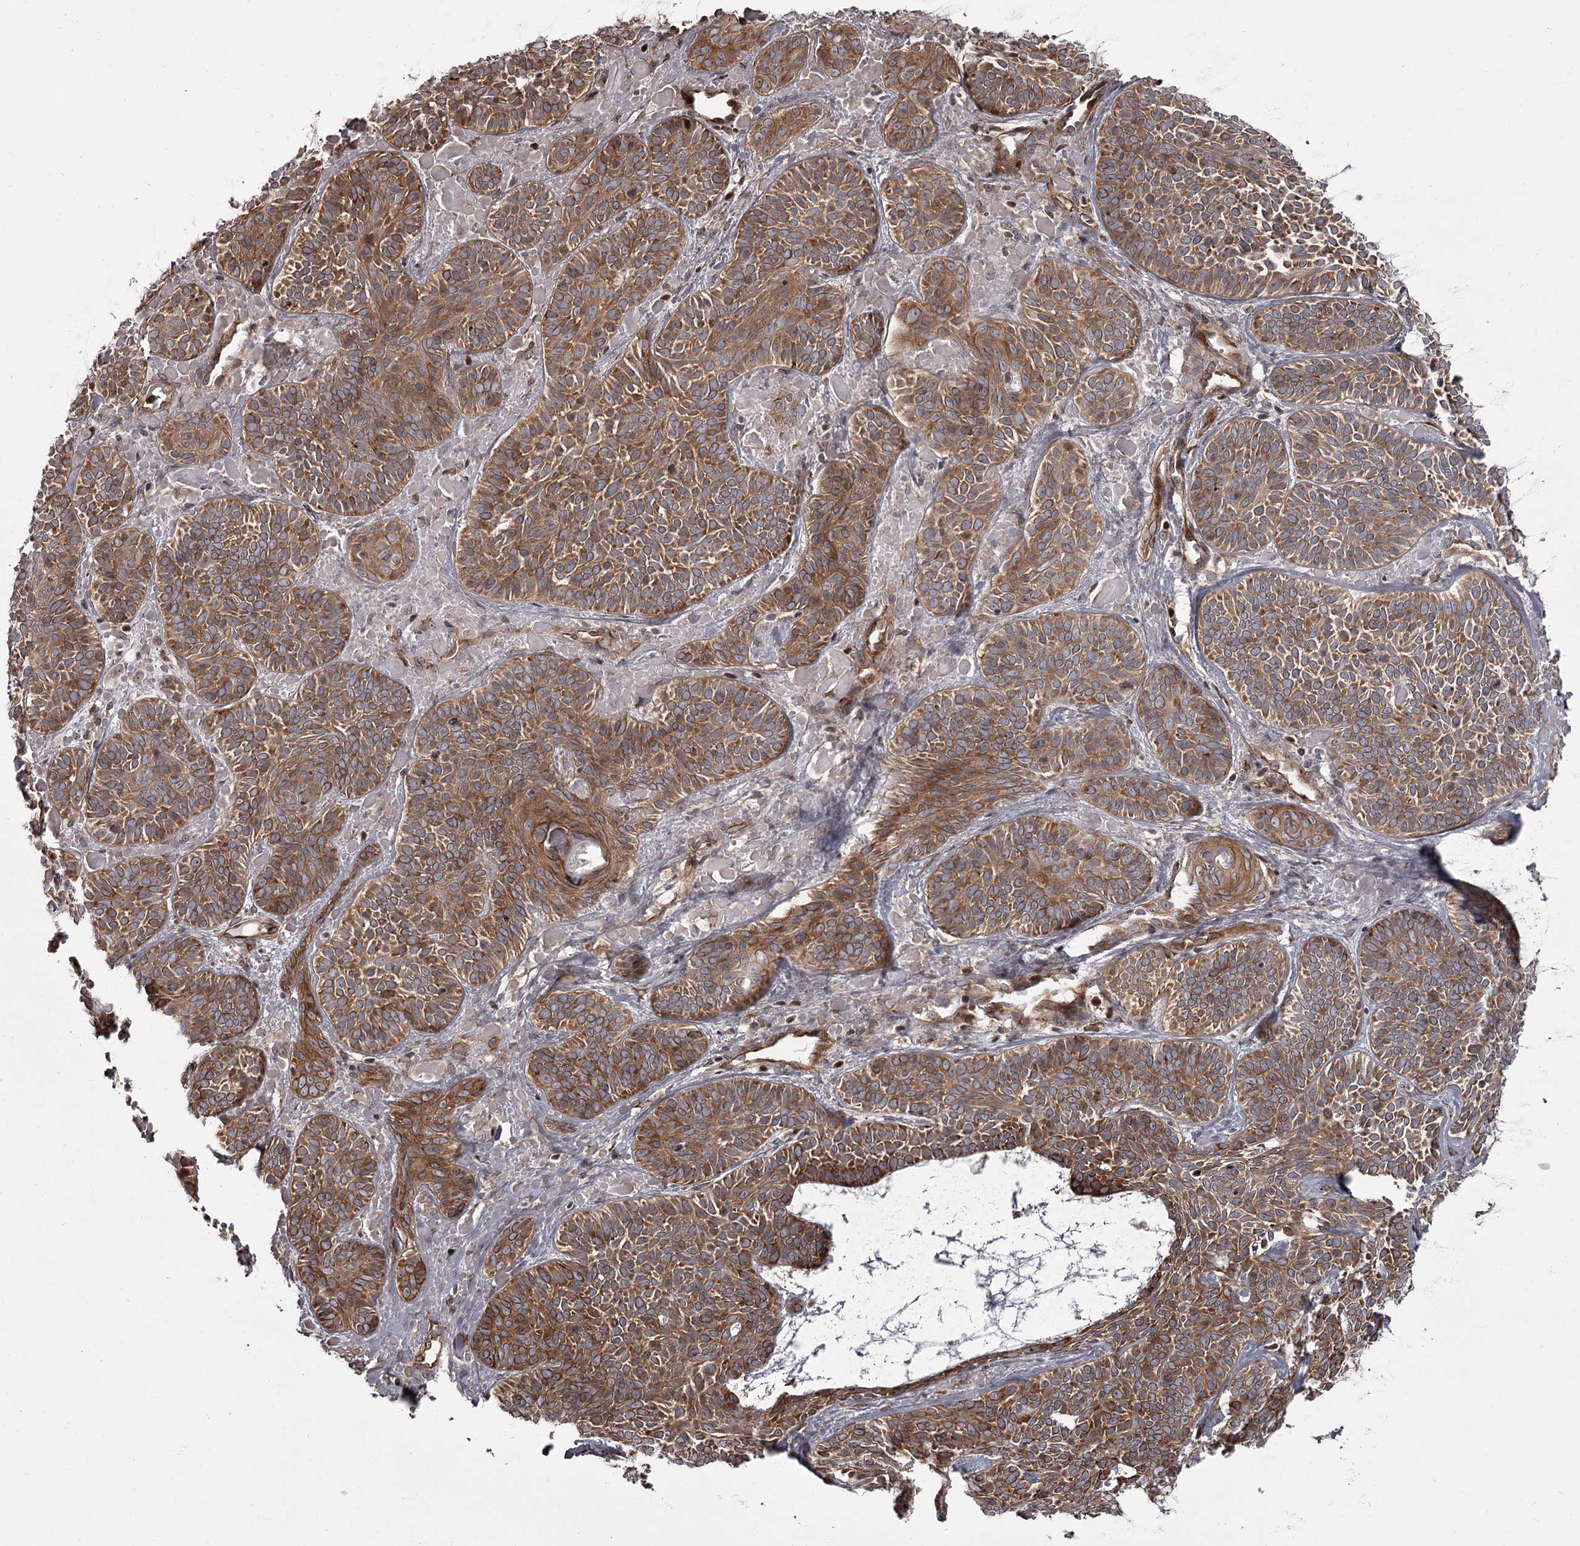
{"staining": {"intensity": "moderate", "quantity": ">75%", "location": "cytoplasmic/membranous"}, "tissue": "skin cancer", "cell_type": "Tumor cells", "image_type": "cancer", "snomed": [{"axis": "morphology", "description": "Basal cell carcinoma"}, {"axis": "topography", "description": "Skin"}], "caption": "This is a micrograph of immunohistochemistry (IHC) staining of basal cell carcinoma (skin), which shows moderate staining in the cytoplasmic/membranous of tumor cells.", "gene": "THAP9", "patient": {"sex": "male", "age": 85}}